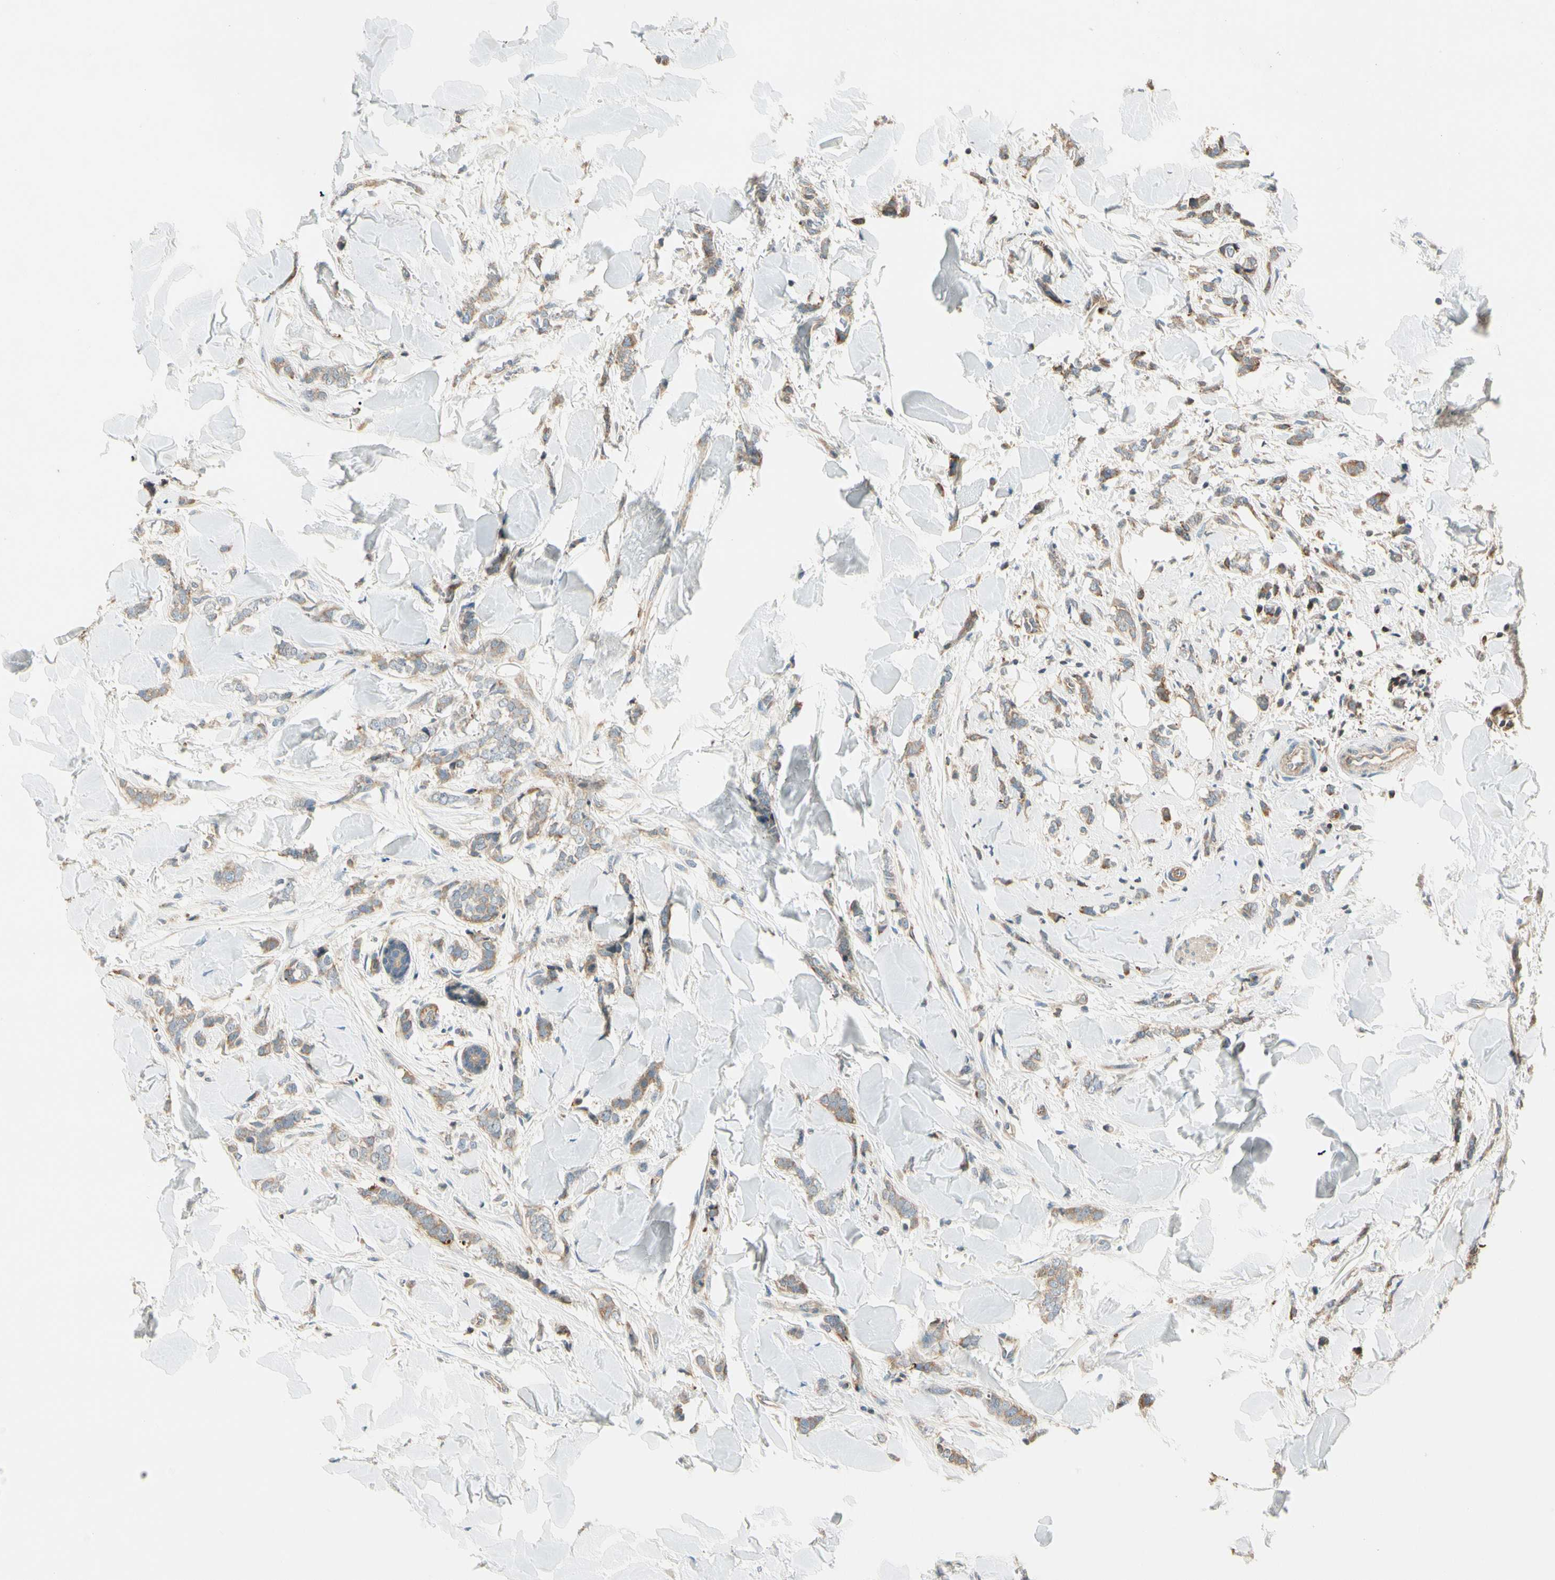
{"staining": {"intensity": "weak", "quantity": ">75%", "location": "cytoplasmic/membranous"}, "tissue": "breast cancer", "cell_type": "Tumor cells", "image_type": "cancer", "snomed": [{"axis": "morphology", "description": "Lobular carcinoma"}, {"axis": "topography", "description": "Skin"}, {"axis": "topography", "description": "Breast"}], "caption": "Brown immunohistochemical staining in human breast lobular carcinoma exhibits weak cytoplasmic/membranous staining in approximately >75% of tumor cells.", "gene": "CDH6", "patient": {"sex": "female", "age": 46}}